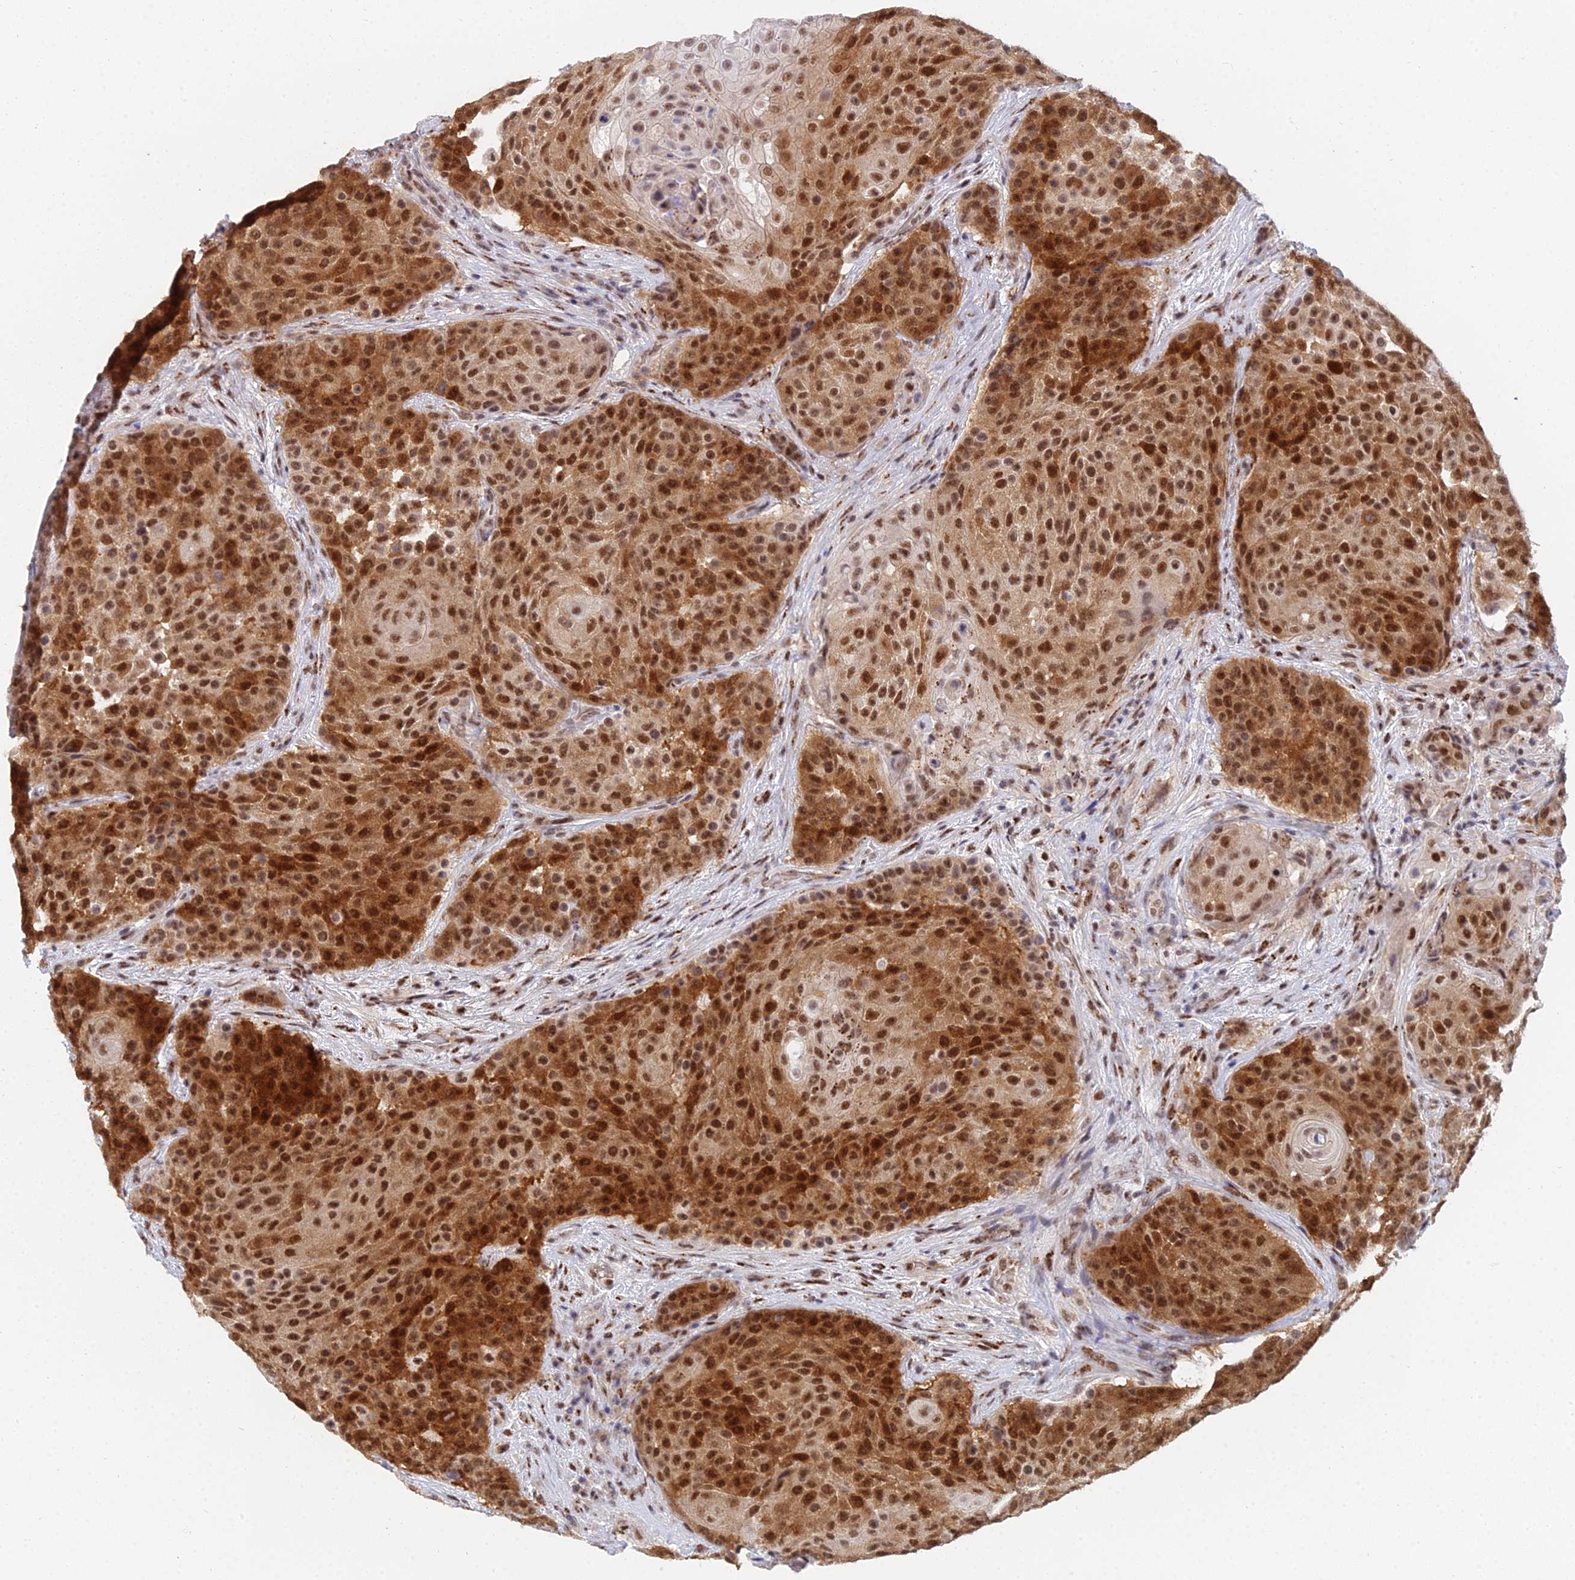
{"staining": {"intensity": "strong", "quantity": ">75%", "location": "cytoplasmic/membranous,nuclear"}, "tissue": "urothelial cancer", "cell_type": "Tumor cells", "image_type": "cancer", "snomed": [{"axis": "morphology", "description": "Urothelial carcinoma, High grade"}, {"axis": "topography", "description": "Urinary bladder"}], "caption": "Immunohistochemical staining of urothelial cancer exhibits high levels of strong cytoplasmic/membranous and nuclear protein staining in approximately >75% of tumor cells.", "gene": "THOC3", "patient": {"sex": "female", "age": 63}}